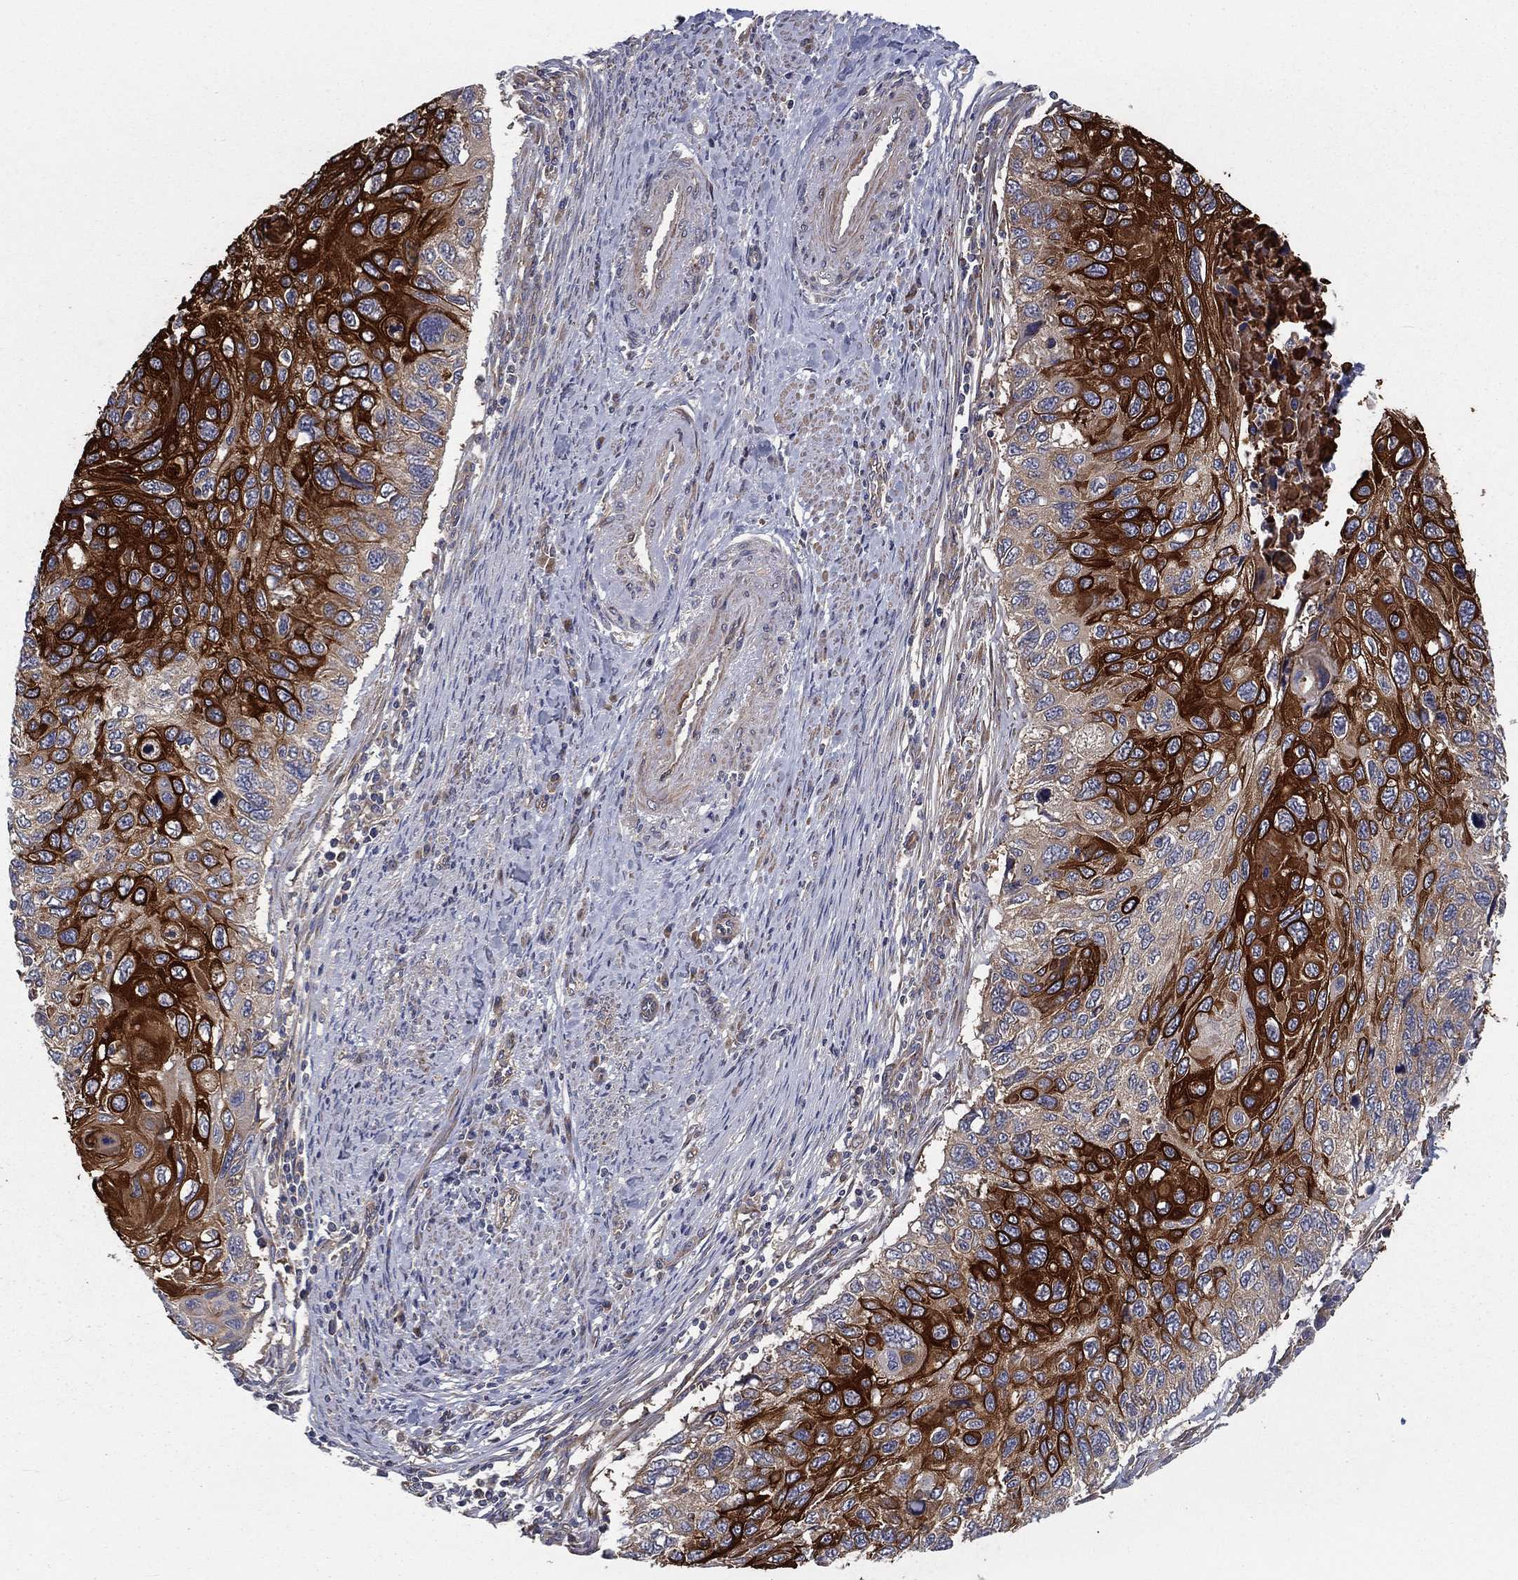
{"staining": {"intensity": "strong", "quantity": "25%-75%", "location": "cytoplasmic/membranous"}, "tissue": "cervical cancer", "cell_type": "Tumor cells", "image_type": "cancer", "snomed": [{"axis": "morphology", "description": "Squamous cell carcinoma, NOS"}, {"axis": "topography", "description": "Cervix"}], "caption": "Protein staining exhibits strong cytoplasmic/membranous expression in about 25%-75% of tumor cells in squamous cell carcinoma (cervical).", "gene": "EIF2B5", "patient": {"sex": "female", "age": 70}}